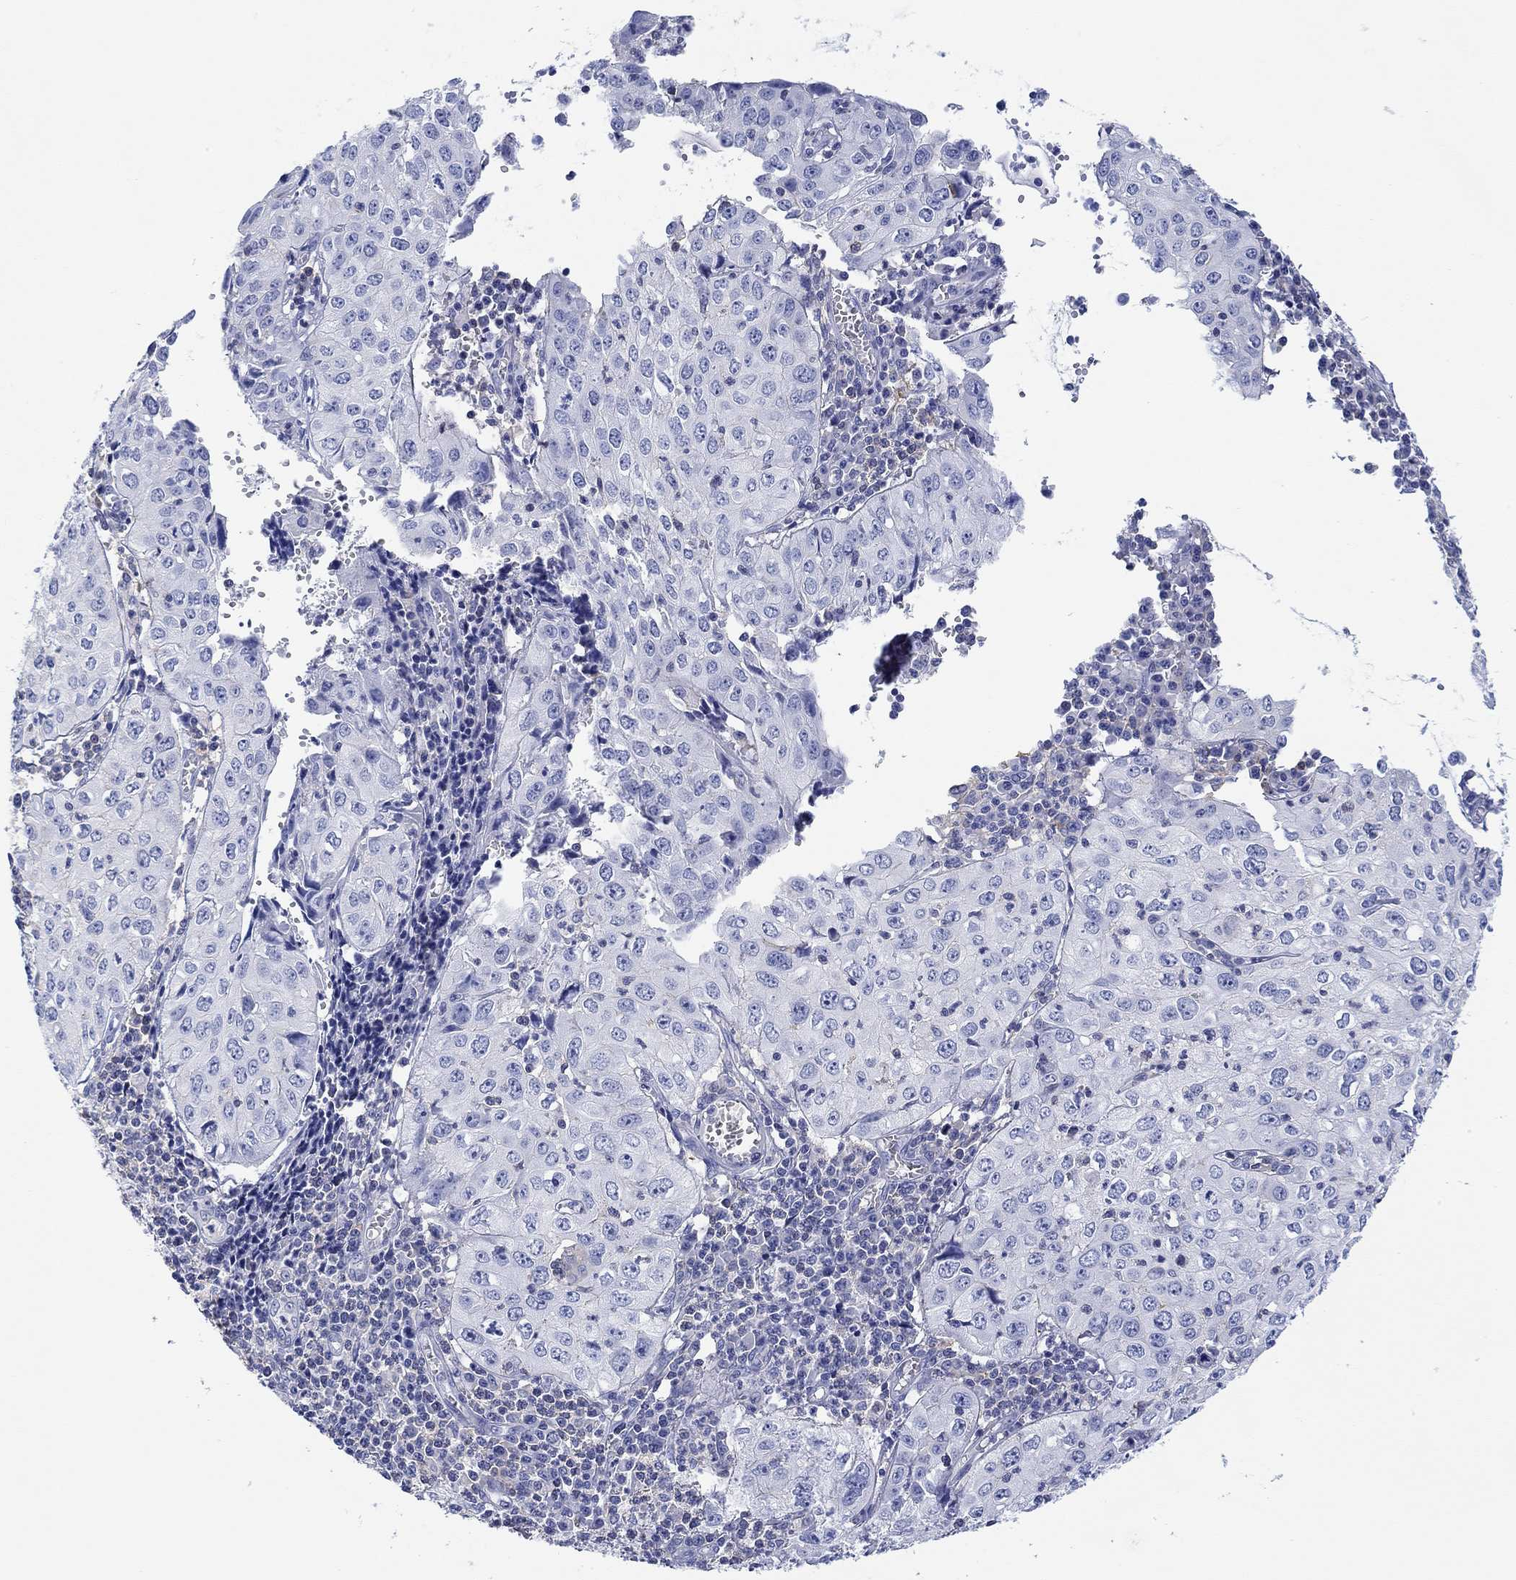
{"staining": {"intensity": "negative", "quantity": "none", "location": "none"}, "tissue": "cervical cancer", "cell_type": "Tumor cells", "image_type": "cancer", "snomed": [{"axis": "morphology", "description": "Squamous cell carcinoma, NOS"}, {"axis": "topography", "description": "Cervix"}], "caption": "DAB immunohistochemical staining of human cervical cancer reveals no significant positivity in tumor cells.", "gene": "PPIL6", "patient": {"sex": "female", "age": 24}}